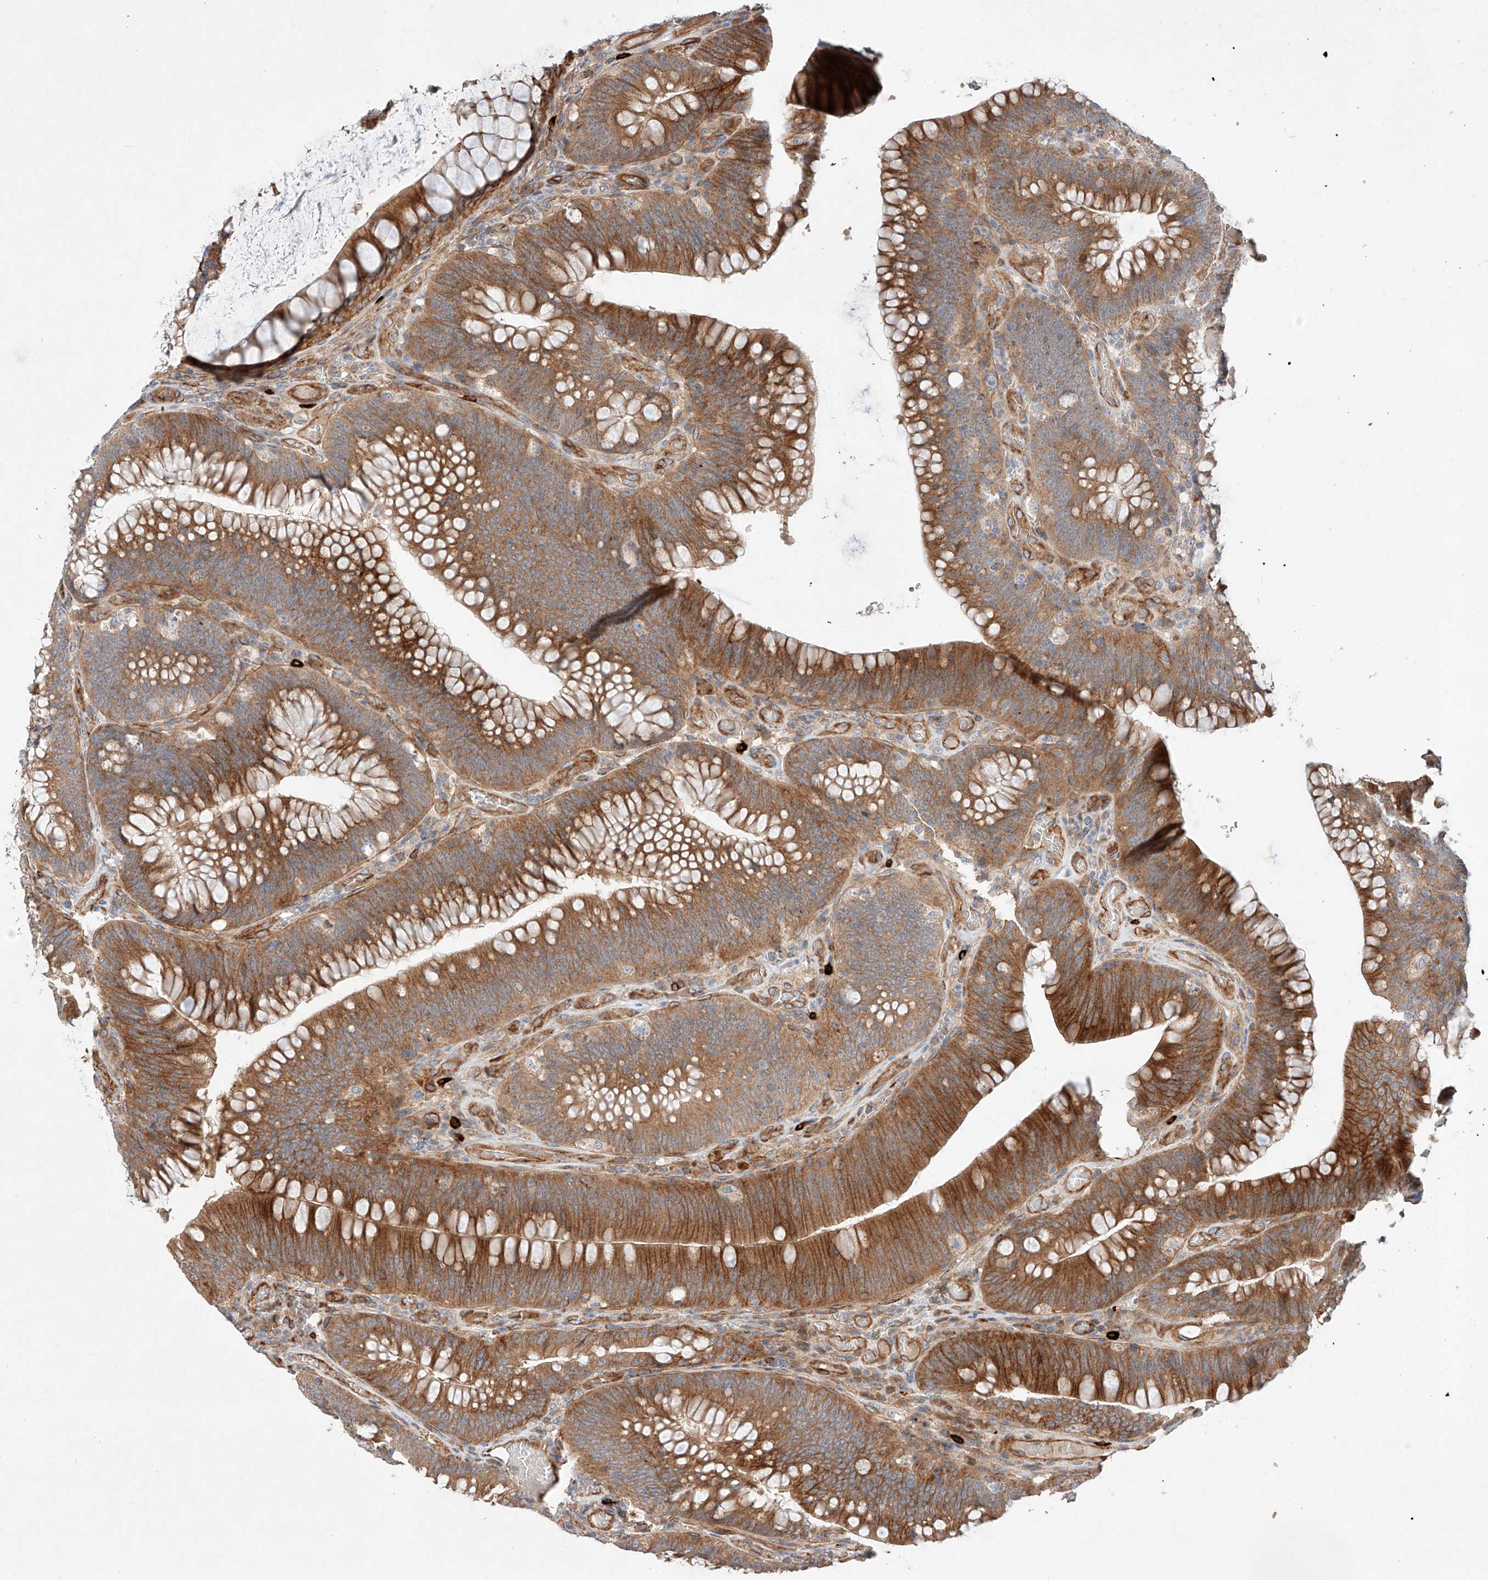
{"staining": {"intensity": "moderate", "quantity": ">75%", "location": "cytoplasmic/membranous"}, "tissue": "colorectal cancer", "cell_type": "Tumor cells", "image_type": "cancer", "snomed": [{"axis": "morphology", "description": "Normal tissue, NOS"}, {"axis": "topography", "description": "Colon"}], "caption": "Colorectal cancer was stained to show a protein in brown. There is medium levels of moderate cytoplasmic/membranous positivity in approximately >75% of tumor cells.", "gene": "MINDY4", "patient": {"sex": "female", "age": 82}}